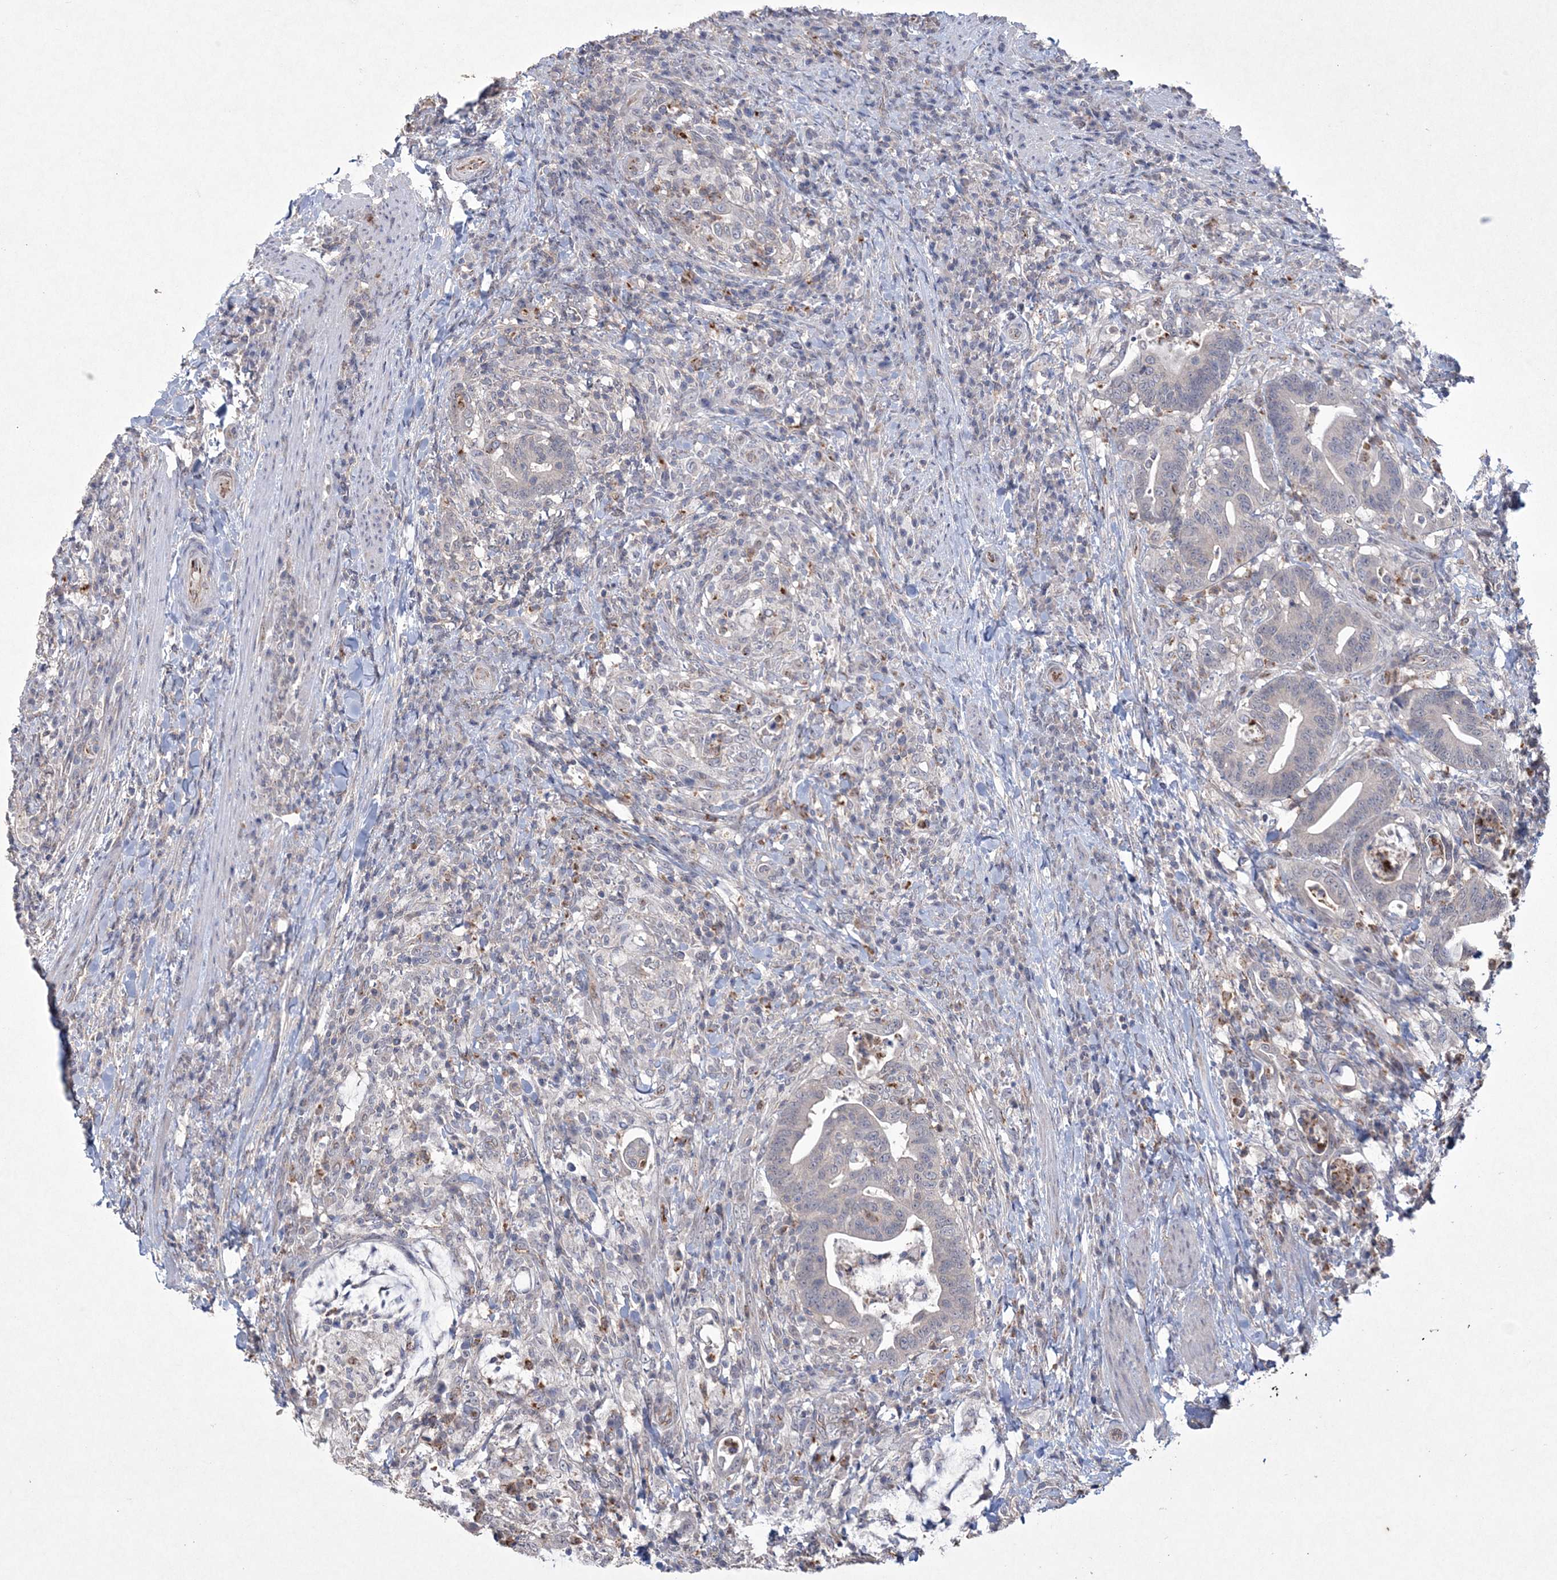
{"staining": {"intensity": "negative", "quantity": "none", "location": "none"}, "tissue": "colorectal cancer", "cell_type": "Tumor cells", "image_type": "cancer", "snomed": [{"axis": "morphology", "description": "Adenocarcinoma, NOS"}, {"axis": "topography", "description": "Colon"}], "caption": "Tumor cells are negative for protein expression in human adenocarcinoma (colorectal).", "gene": "DPCD", "patient": {"sex": "female", "age": 66}}